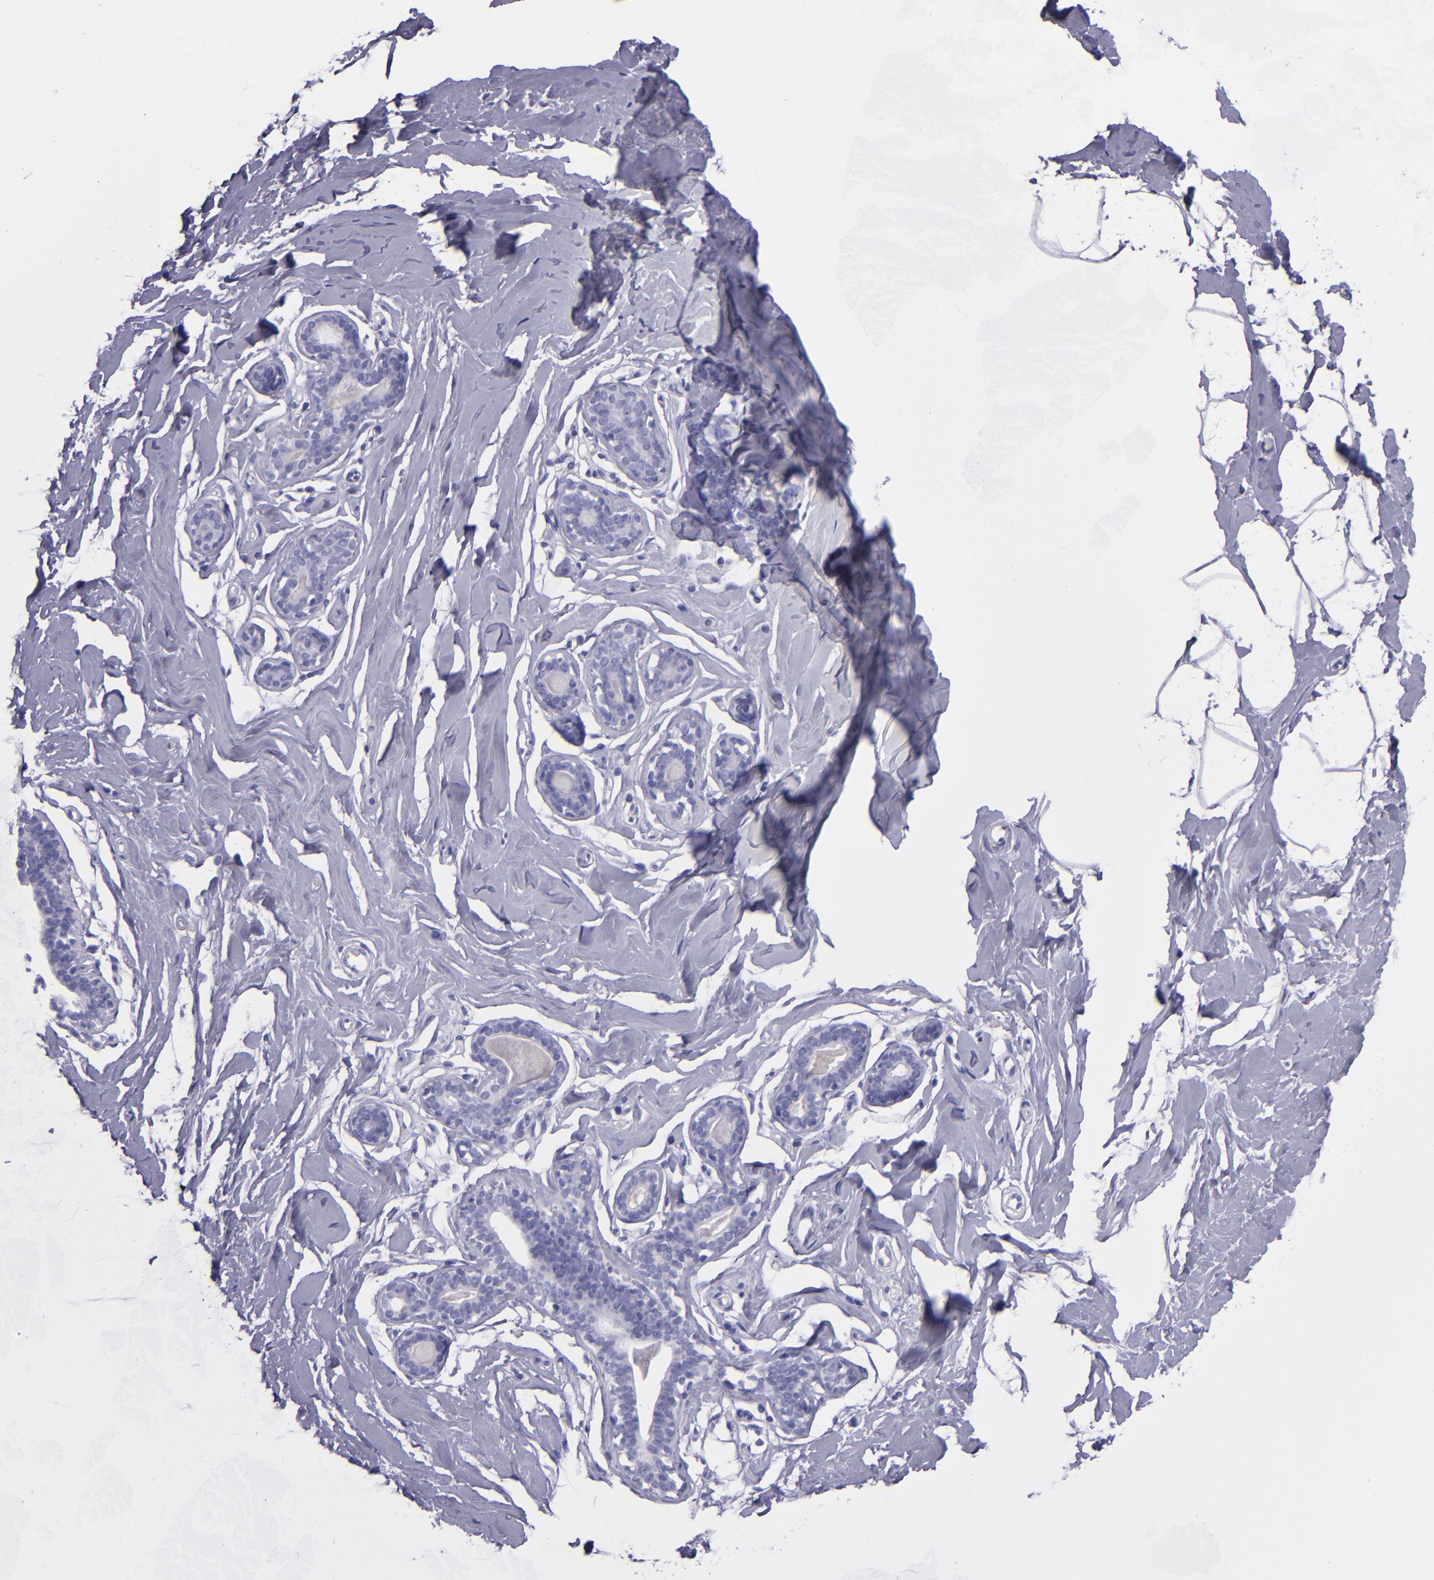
{"staining": {"intensity": "negative", "quantity": "none", "location": "none"}, "tissue": "breast", "cell_type": "Adipocytes", "image_type": "normal", "snomed": [{"axis": "morphology", "description": "Normal tissue, NOS"}, {"axis": "topography", "description": "Breast"}], "caption": "A photomicrograph of human breast is negative for staining in adipocytes. The staining was performed using DAB (3,3'-diaminobenzidine) to visualize the protein expression in brown, while the nuclei were stained in blue with hematoxylin (Magnification: 20x).", "gene": "TNNT3", "patient": {"sex": "female", "age": 23}}